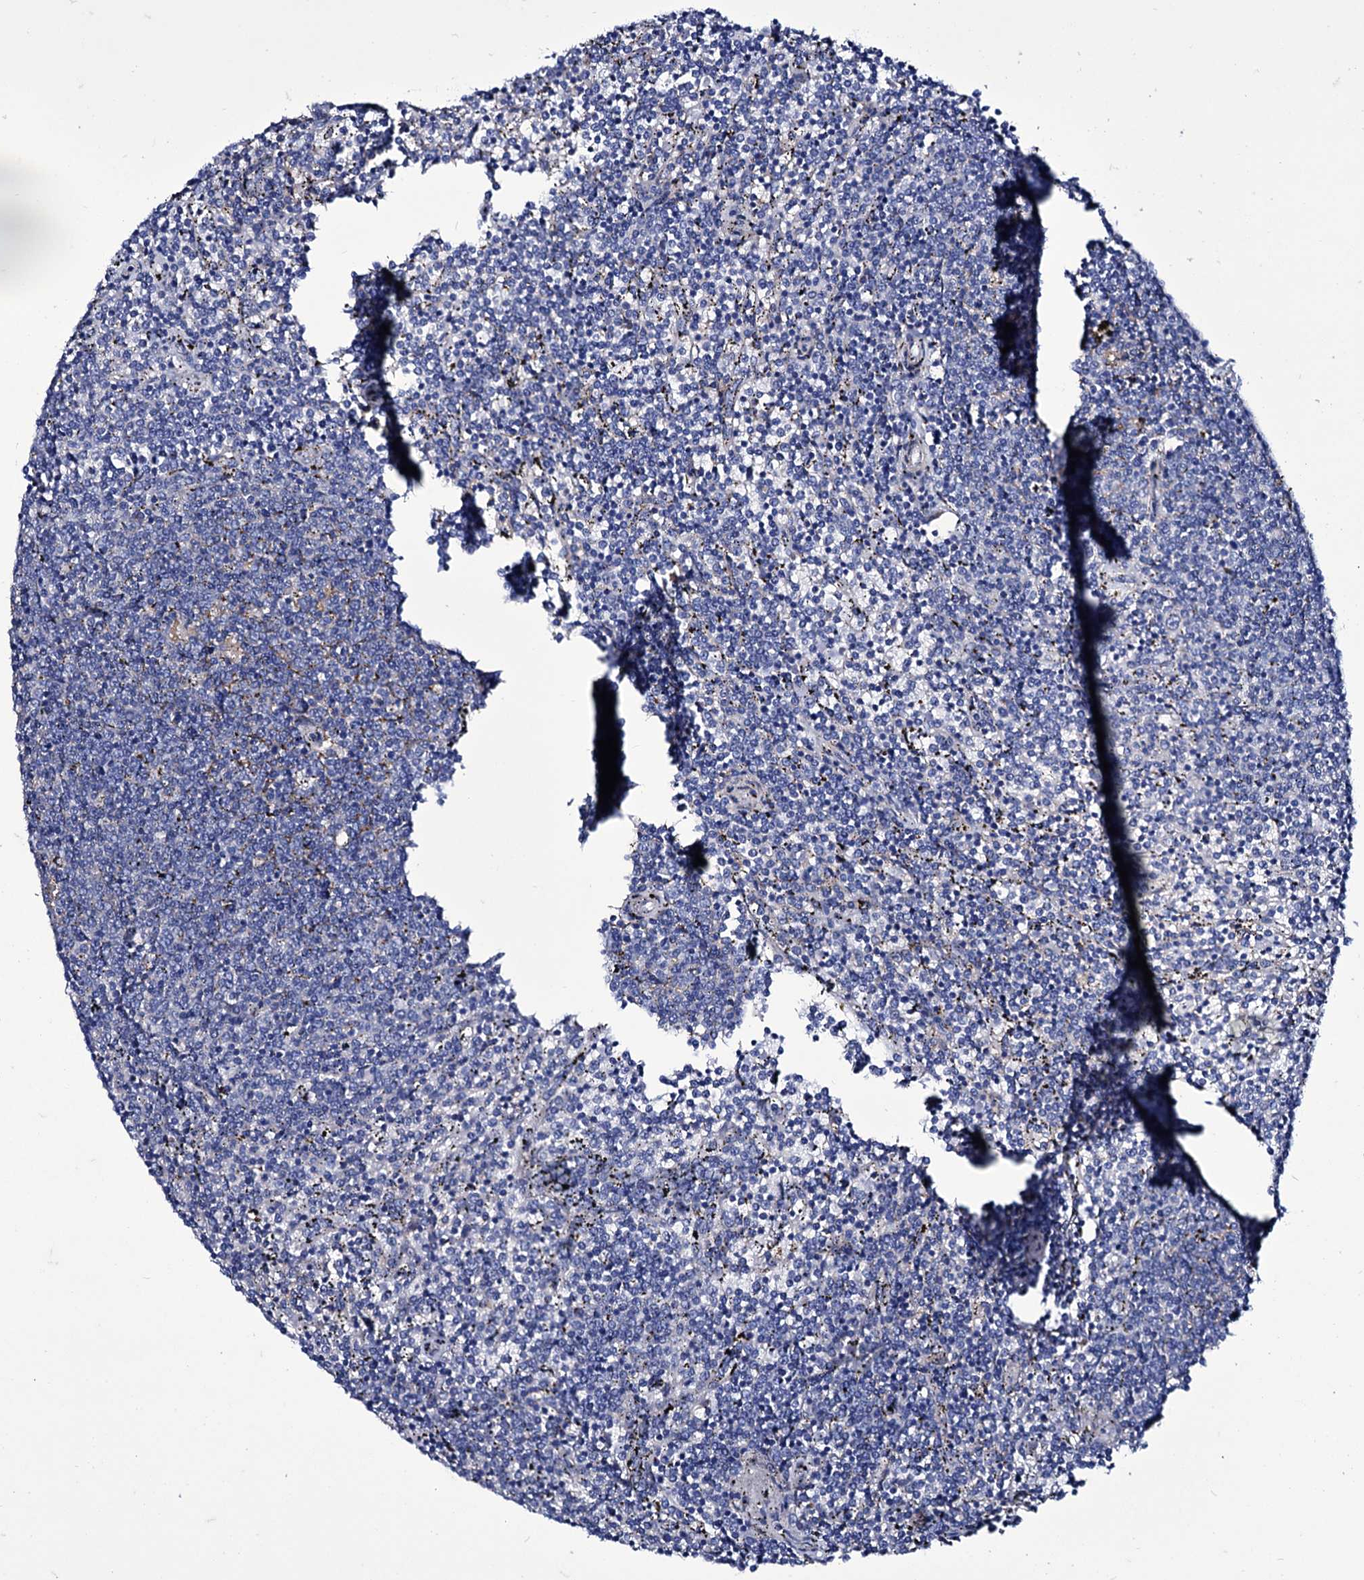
{"staining": {"intensity": "negative", "quantity": "none", "location": "none"}, "tissue": "lymphoma", "cell_type": "Tumor cells", "image_type": "cancer", "snomed": [{"axis": "morphology", "description": "Malignant lymphoma, non-Hodgkin's type, Low grade"}, {"axis": "topography", "description": "Spleen"}], "caption": "Image shows no significant protein expression in tumor cells of lymphoma.", "gene": "AXL", "patient": {"sex": "female", "age": 50}}